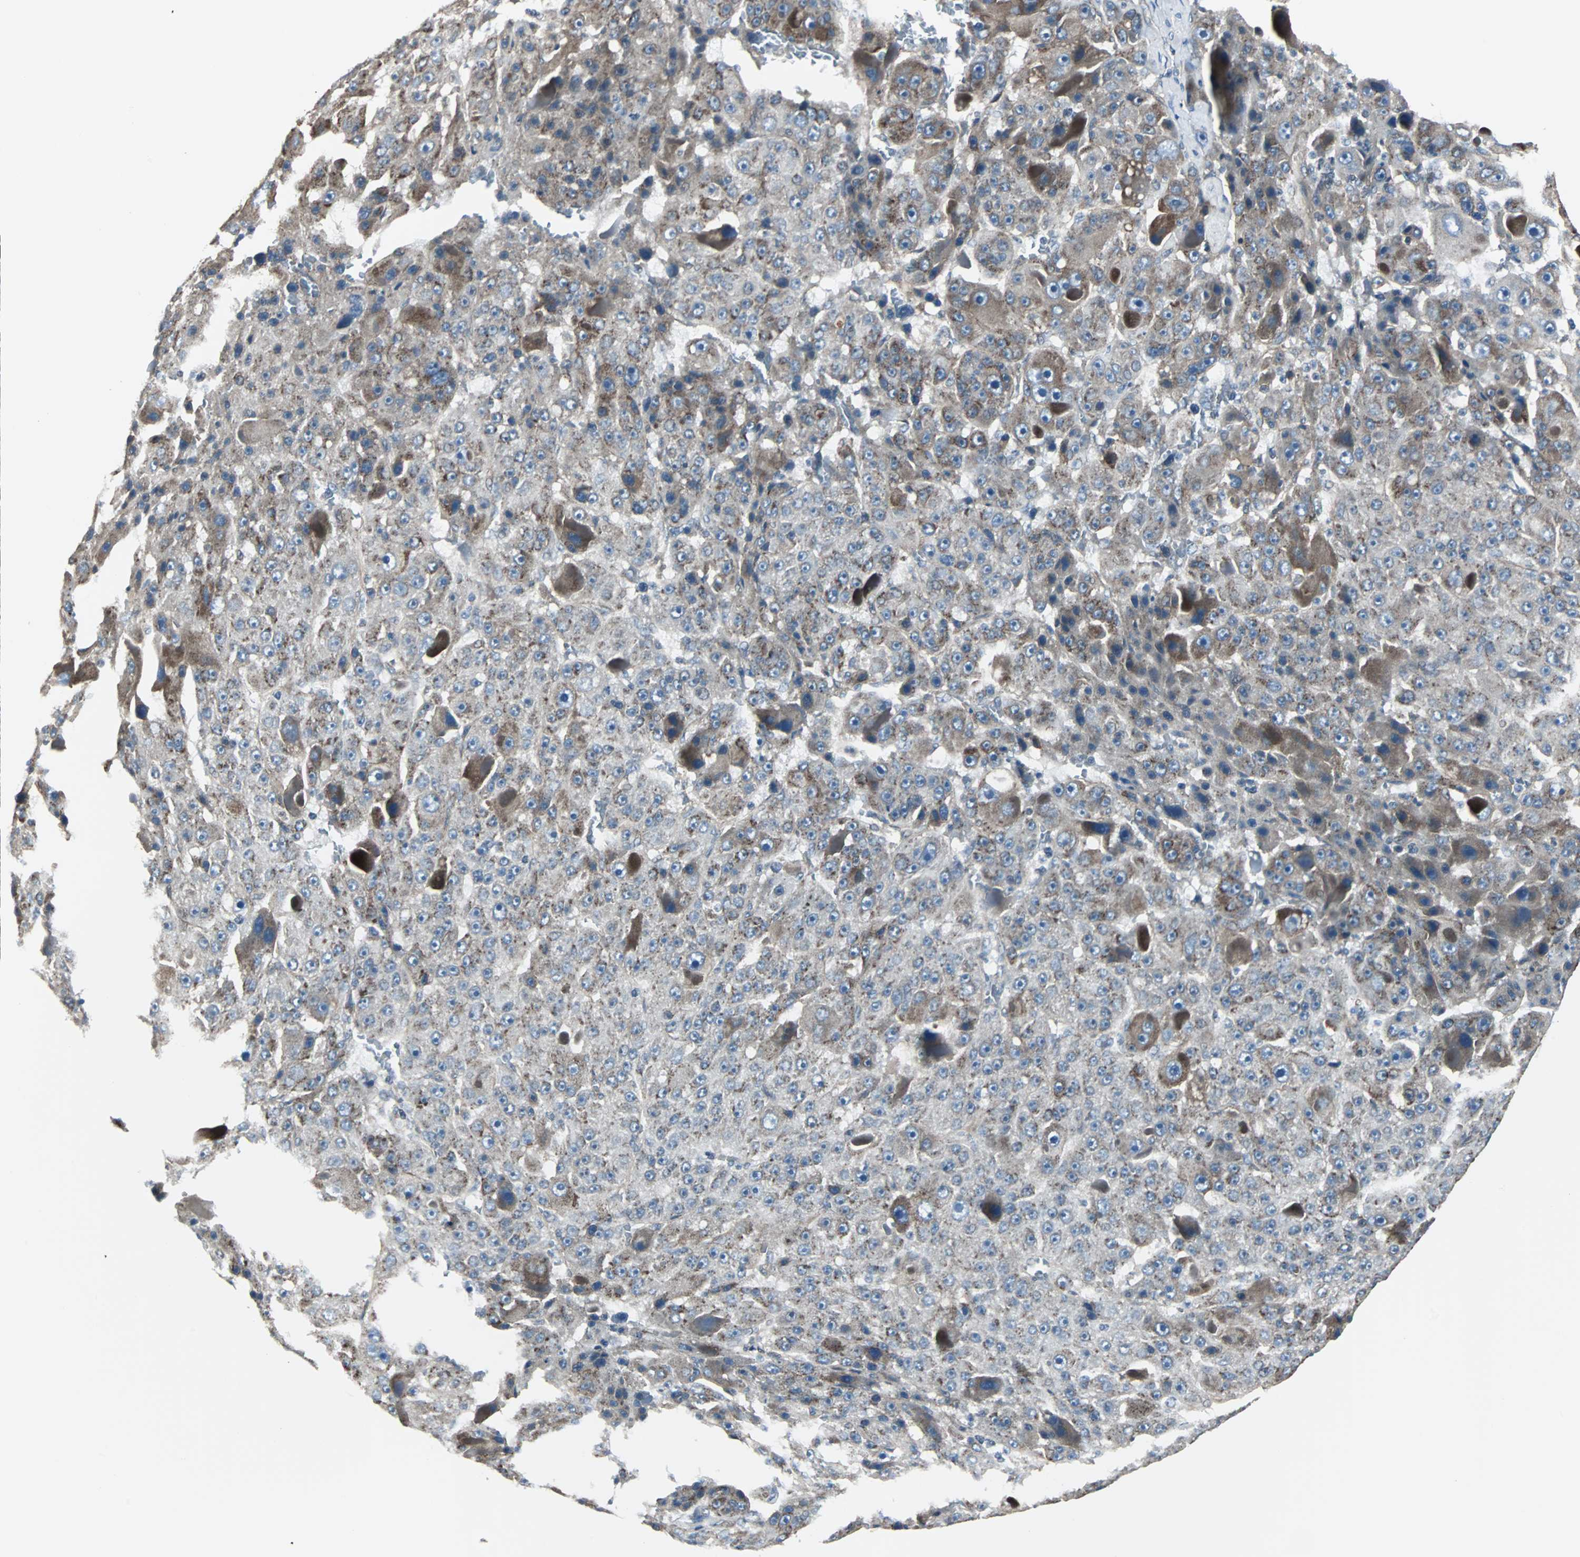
{"staining": {"intensity": "weak", "quantity": "25%-75%", "location": "cytoplasmic/membranous"}, "tissue": "liver cancer", "cell_type": "Tumor cells", "image_type": "cancer", "snomed": [{"axis": "morphology", "description": "Carcinoma, Hepatocellular, NOS"}, {"axis": "topography", "description": "Liver"}], "caption": "Approximately 25%-75% of tumor cells in human liver cancer show weak cytoplasmic/membranous protein positivity as visualized by brown immunohistochemical staining.", "gene": "CHP1", "patient": {"sex": "male", "age": 76}}